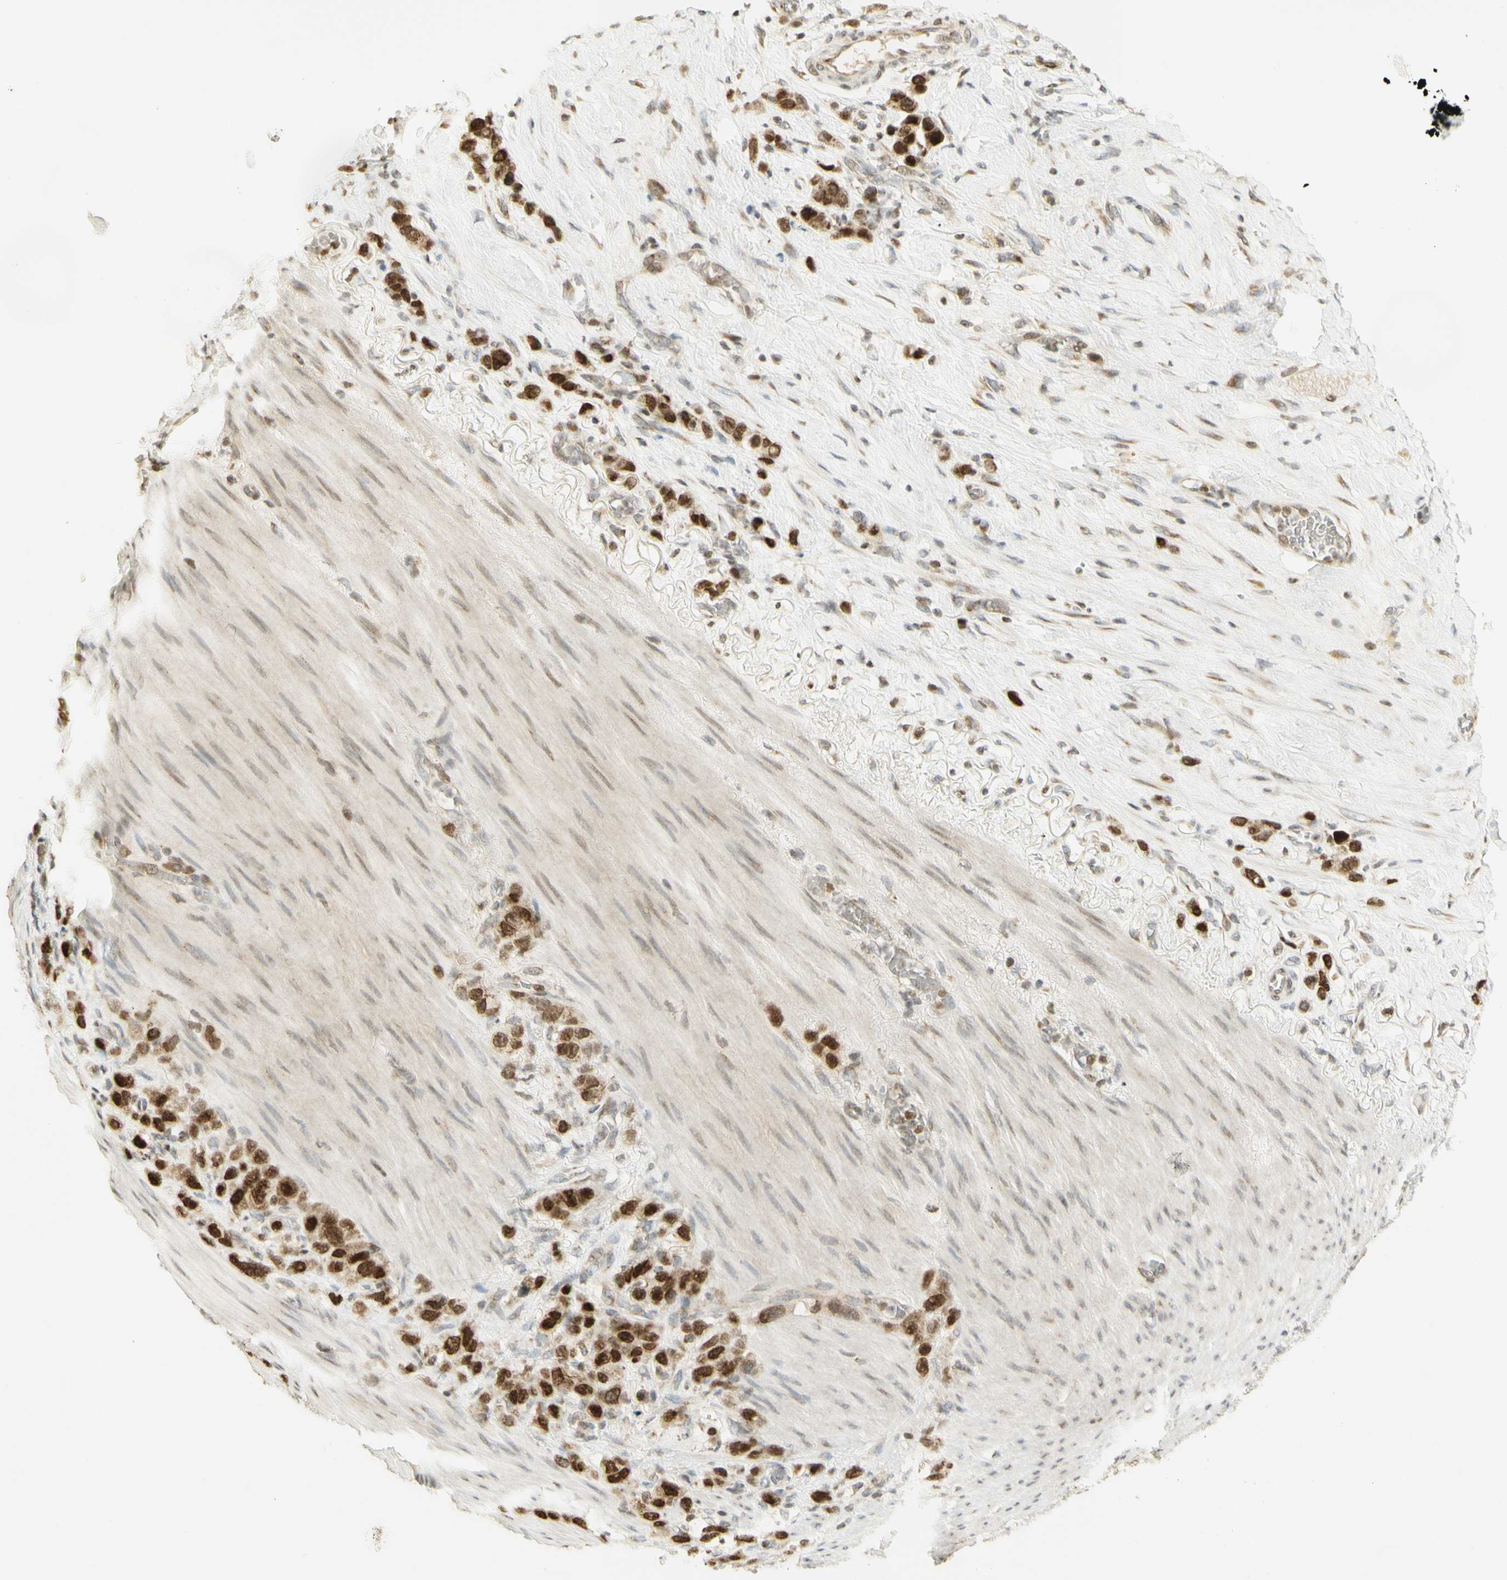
{"staining": {"intensity": "strong", "quantity": ">75%", "location": "cytoplasmic/membranous,nuclear"}, "tissue": "stomach cancer", "cell_type": "Tumor cells", "image_type": "cancer", "snomed": [{"axis": "morphology", "description": "Adenocarcinoma, NOS"}, {"axis": "morphology", "description": "Adenocarcinoma, High grade"}, {"axis": "topography", "description": "Stomach, upper"}, {"axis": "topography", "description": "Stomach, lower"}], "caption": "High-power microscopy captured an immunohistochemistry (IHC) image of stomach cancer, revealing strong cytoplasmic/membranous and nuclear positivity in about >75% of tumor cells. (DAB (3,3'-diaminobenzidine) = brown stain, brightfield microscopy at high magnification).", "gene": "KIF11", "patient": {"sex": "female", "age": 65}}